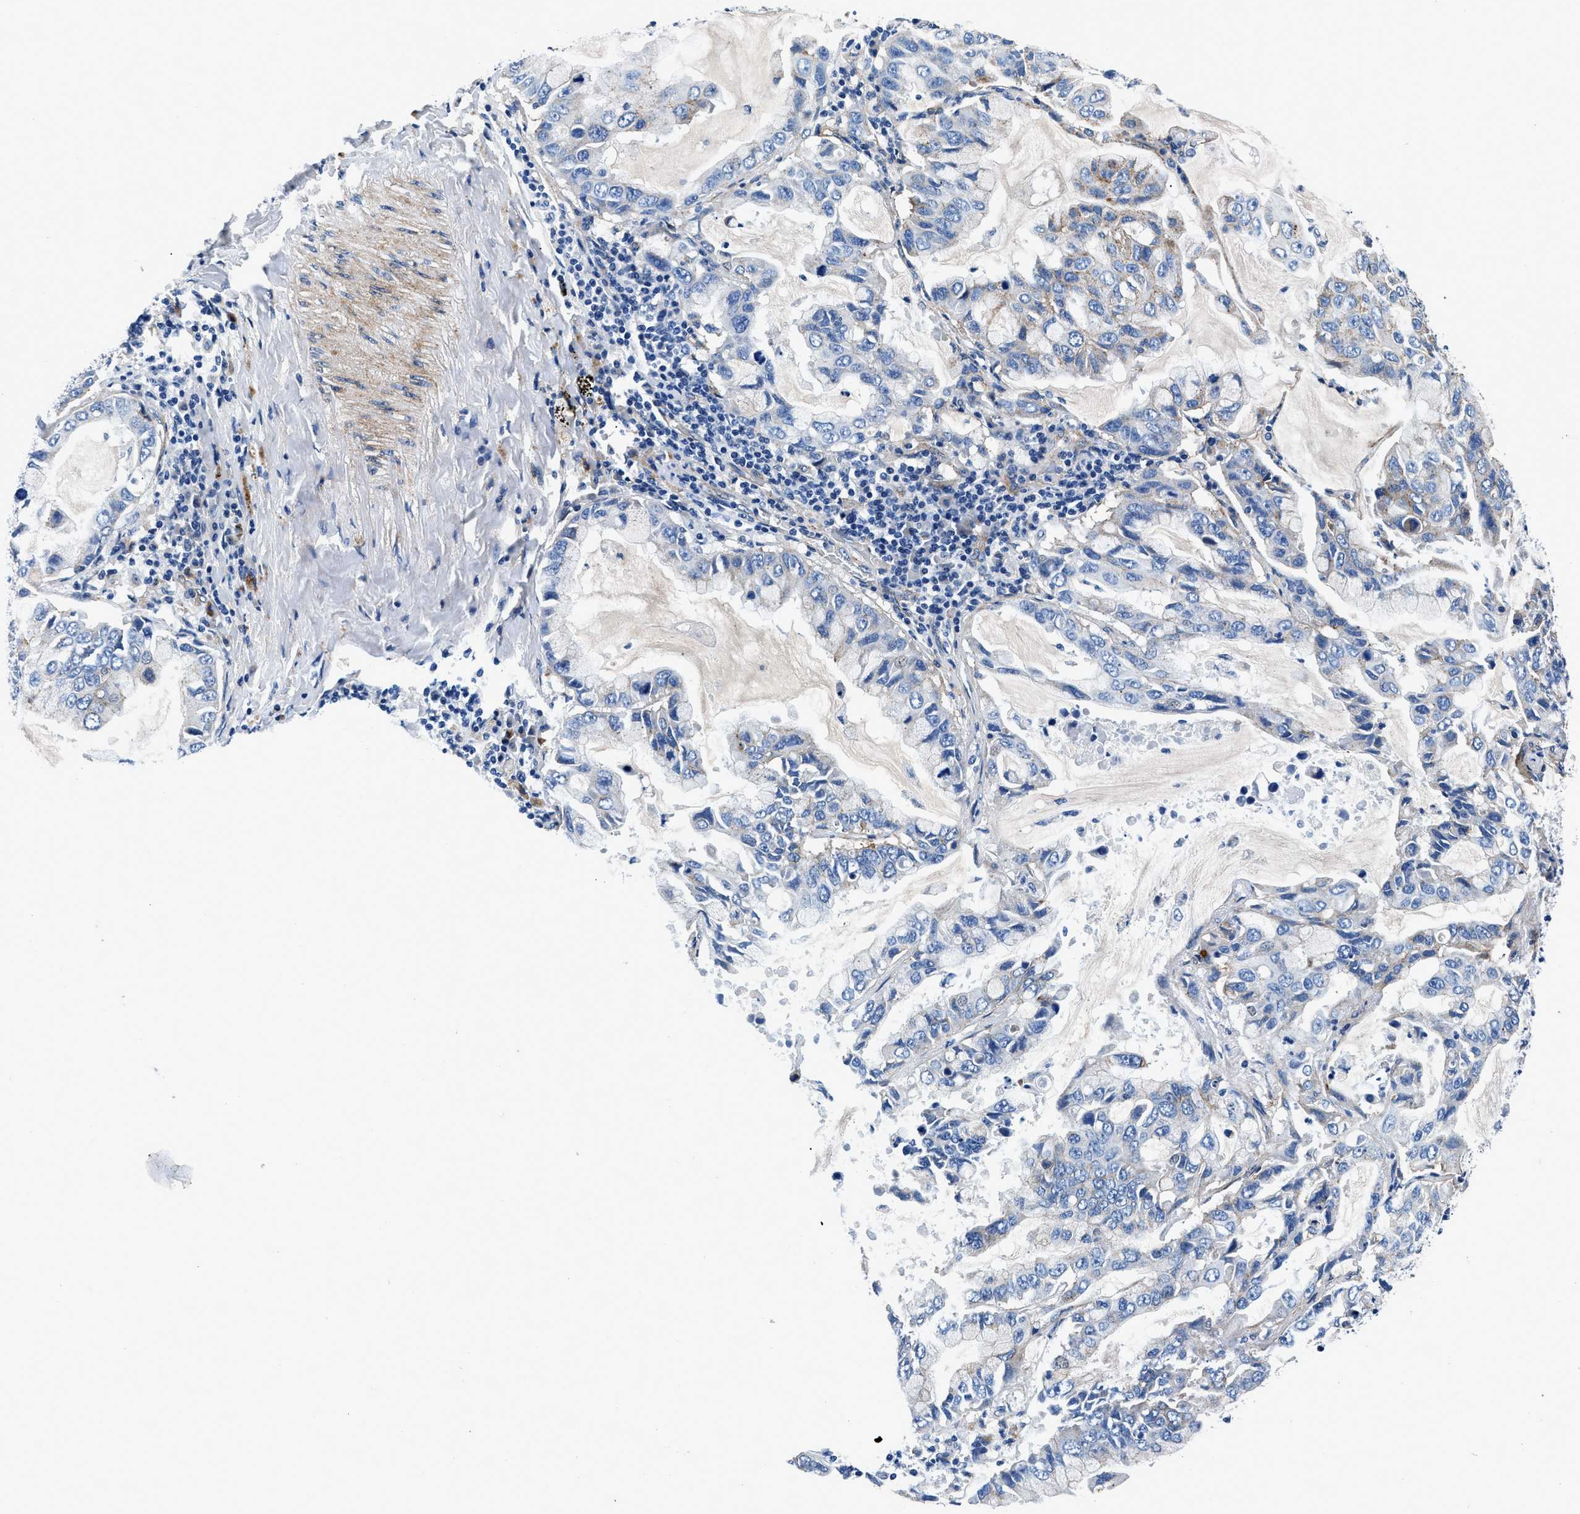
{"staining": {"intensity": "weak", "quantity": "<25%", "location": "cytoplasmic/membranous"}, "tissue": "lung cancer", "cell_type": "Tumor cells", "image_type": "cancer", "snomed": [{"axis": "morphology", "description": "Adenocarcinoma, NOS"}, {"axis": "topography", "description": "Lung"}], "caption": "Lung cancer was stained to show a protein in brown. There is no significant expression in tumor cells.", "gene": "DAG1", "patient": {"sex": "male", "age": 64}}